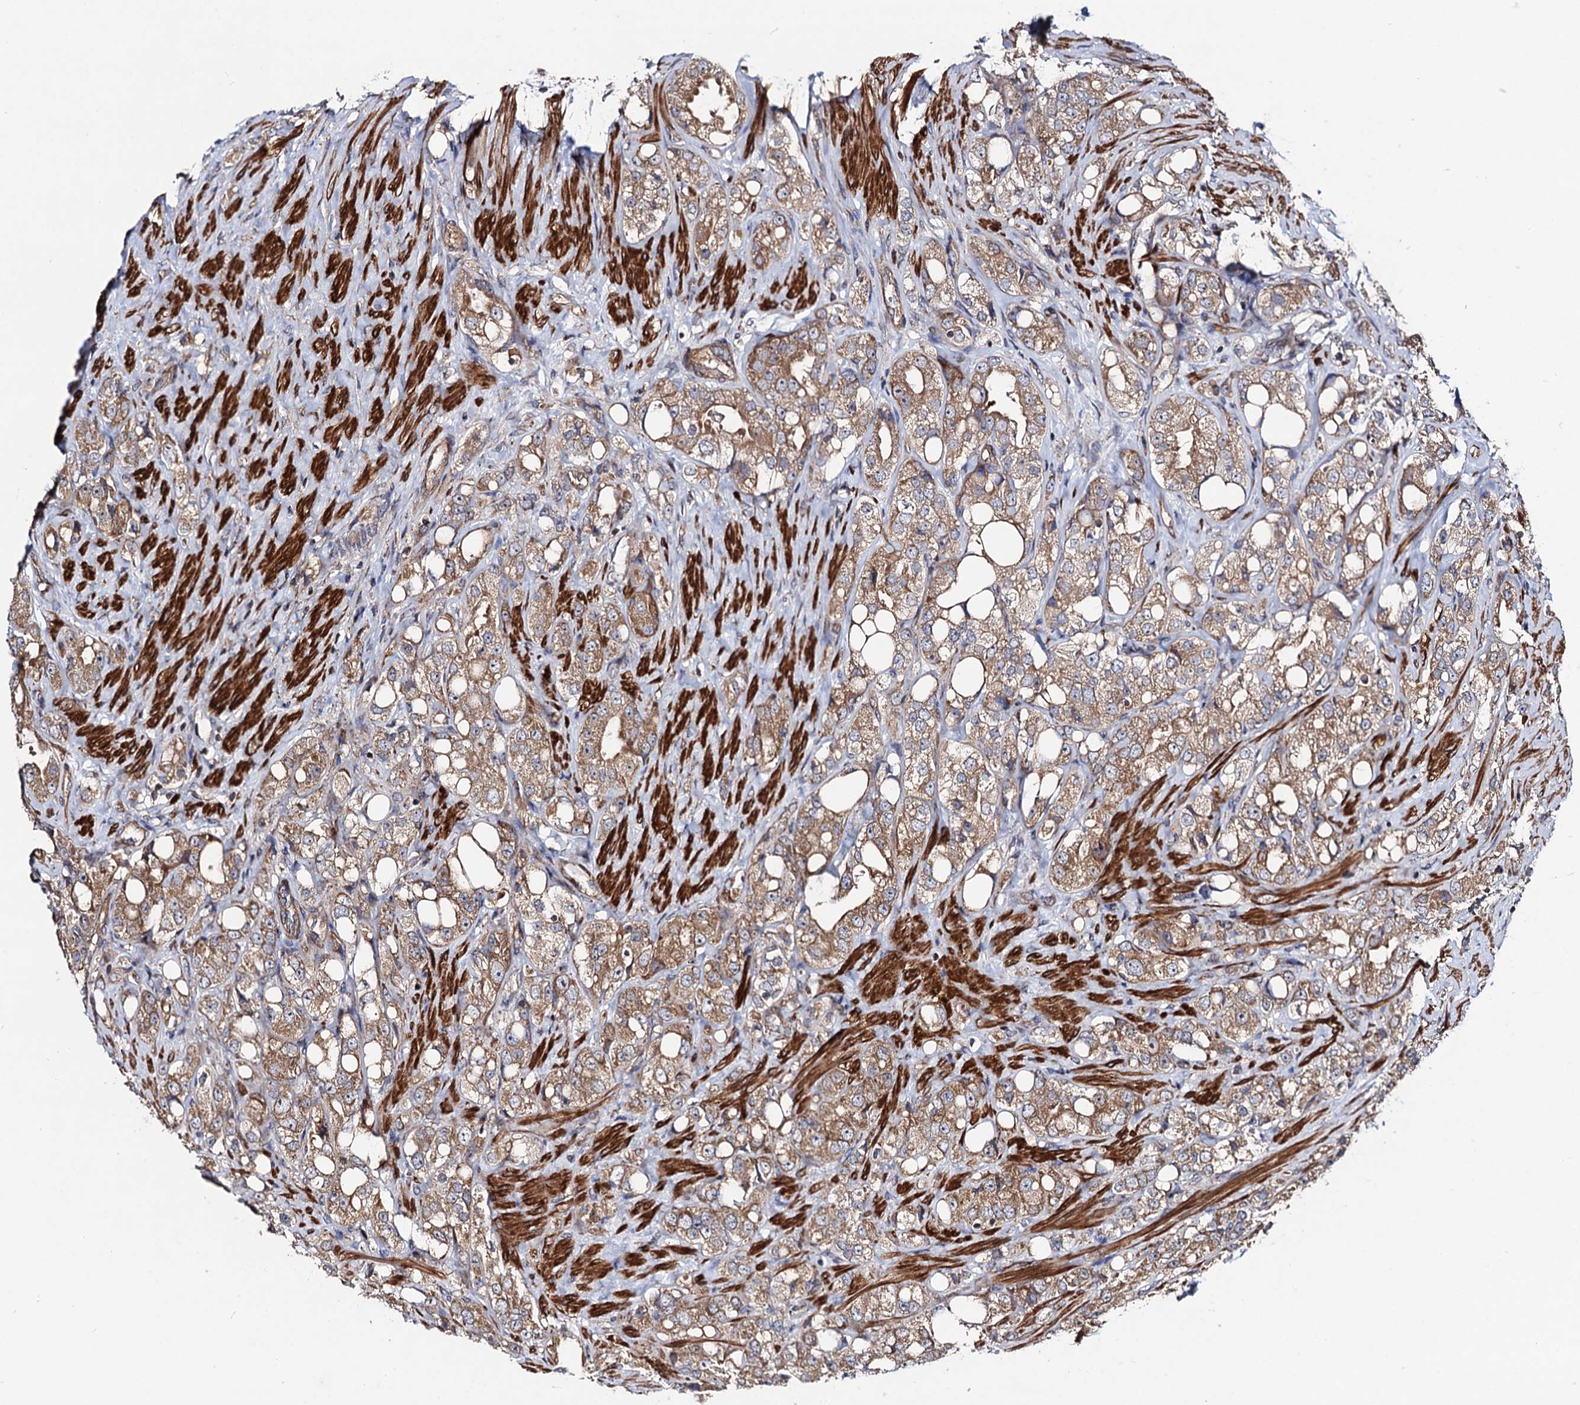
{"staining": {"intensity": "moderate", "quantity": ">75%", "location": "cytoplasmic/membranous"}, "tissue": "prostate cancer", "cell_type": "Tumor cells", "image_type": "cancer", "snomed": [{"axis": "morphology", "description": "Adenocarcinoma, NOS"}, {"axis": "topography", "description": "Prostate"}], "caption": "Approximately >75% of tumor cells in human prostate cancer display moderate cytoplasmic/membranous protein expression as visualized by brown immunohistochemical staining.", "gene": "DYDC1", "patient": {"sex": "male", "age": 79}}